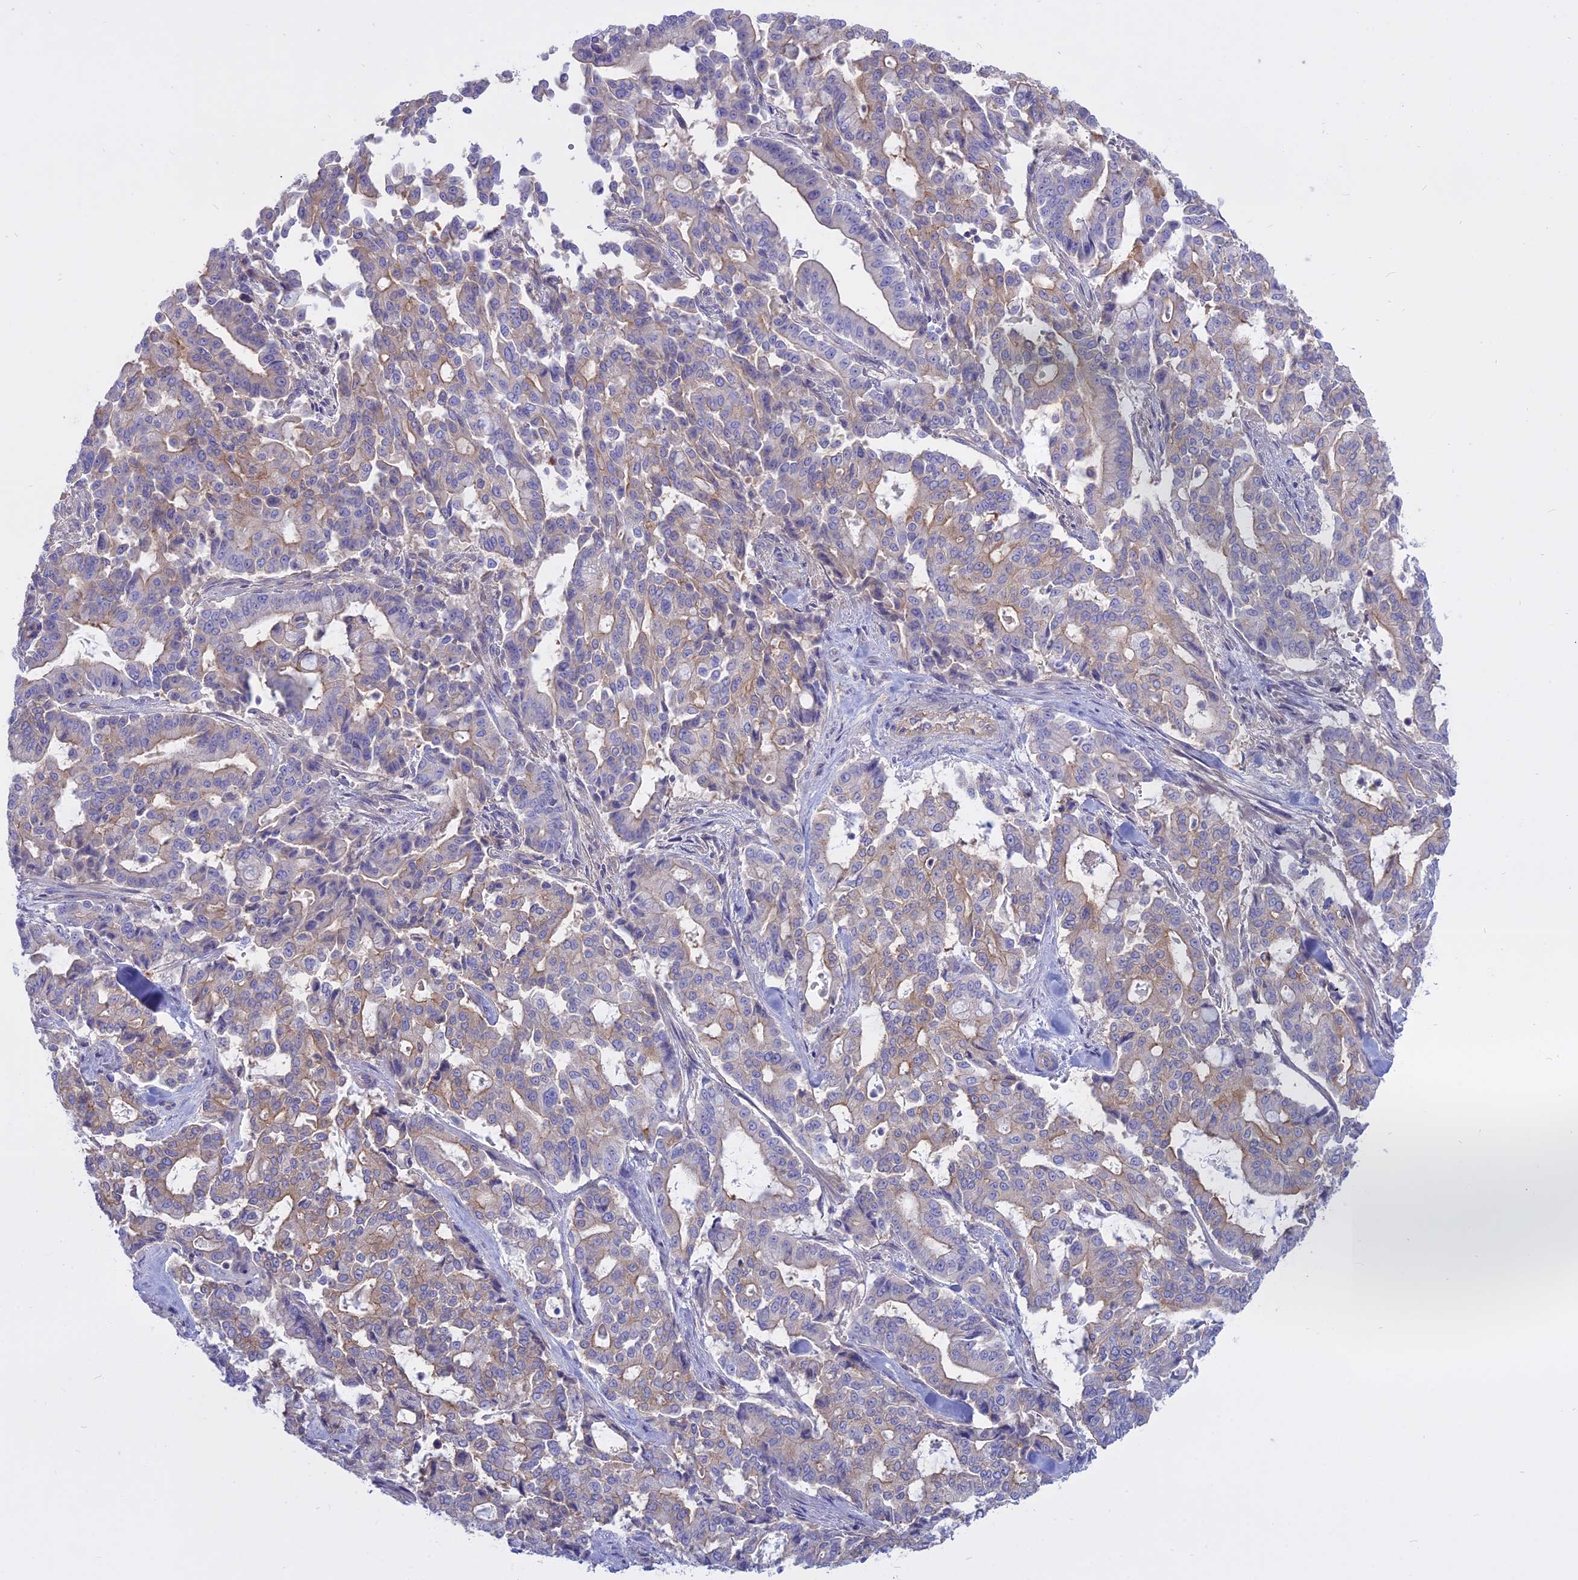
{"staining": {"intensity": "weak", "quantity": "25%-75%", "location": "cytoplasmic/membranous"}, "tissue": "pancreatic cancer", "cell_type": "Tumor cells", "image_type": "cancer", "snomed": [{"axis": "morphology", "description": "Adenocarcinoma, NOS"}, {"axis": "topography", "description": "Pancreas"}], "caption": "A micrograph of adenocarcinoma (pancreatic) stained for a protein demonstrates weak cytoplasmic/membranous brown staining in tumor cells.", "gene": "AHCYL1", "patient": {"sex": "male", "age": 63}}